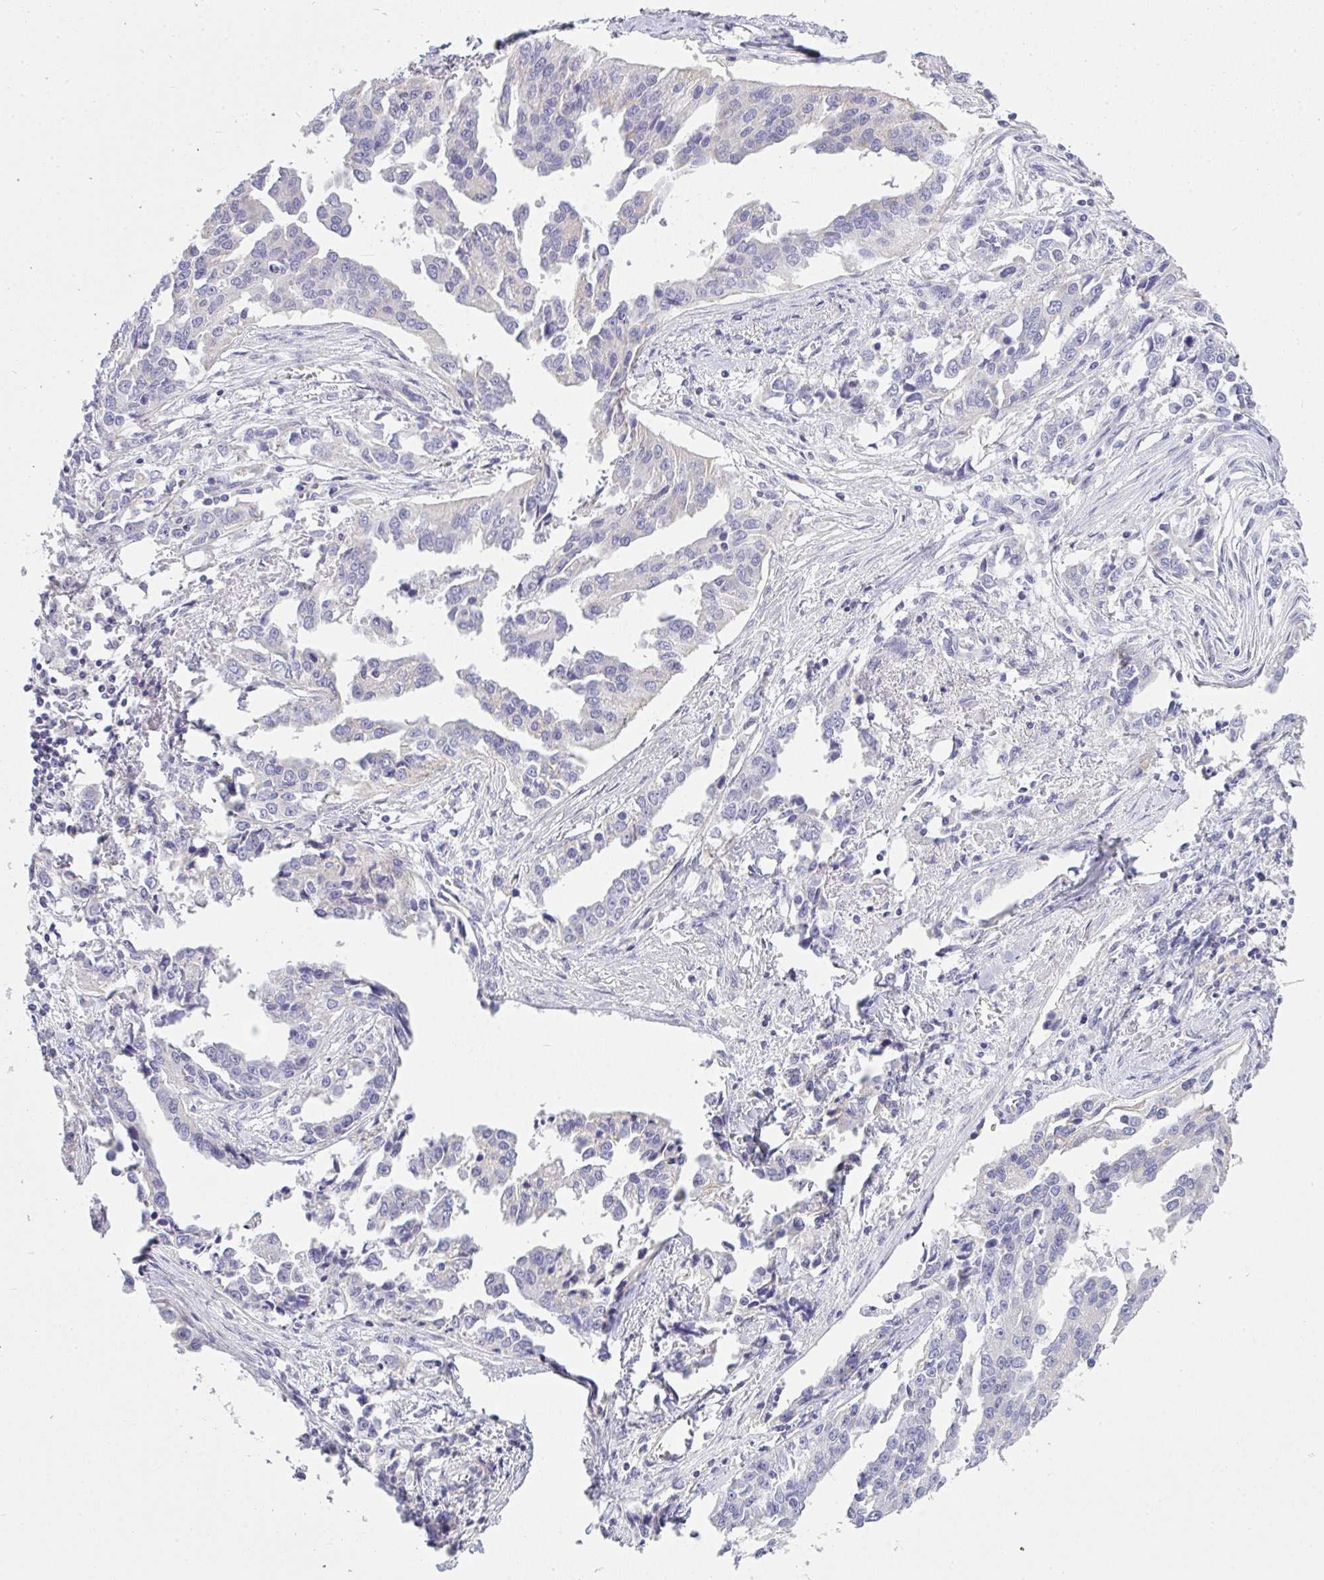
{"staining": {"intensity": "negative", "quantity": "none", "location": "none"}, "tissue": "ovarian cancer", "cell_type": "Tumor cells", "image_type": "cancer", "snomed": [{"axis": "morphology", "description": "Cystadenocarcinoma, serous, NOS"}, {"axis": "topography", "description": "Ovary"}], "caption": "Tumor cells show no significant protein expression in ovarian cancer (serous cystadenocarcinoma).", "gene": "GSDMB", "patient": {"sex": "female", "age": 75}}